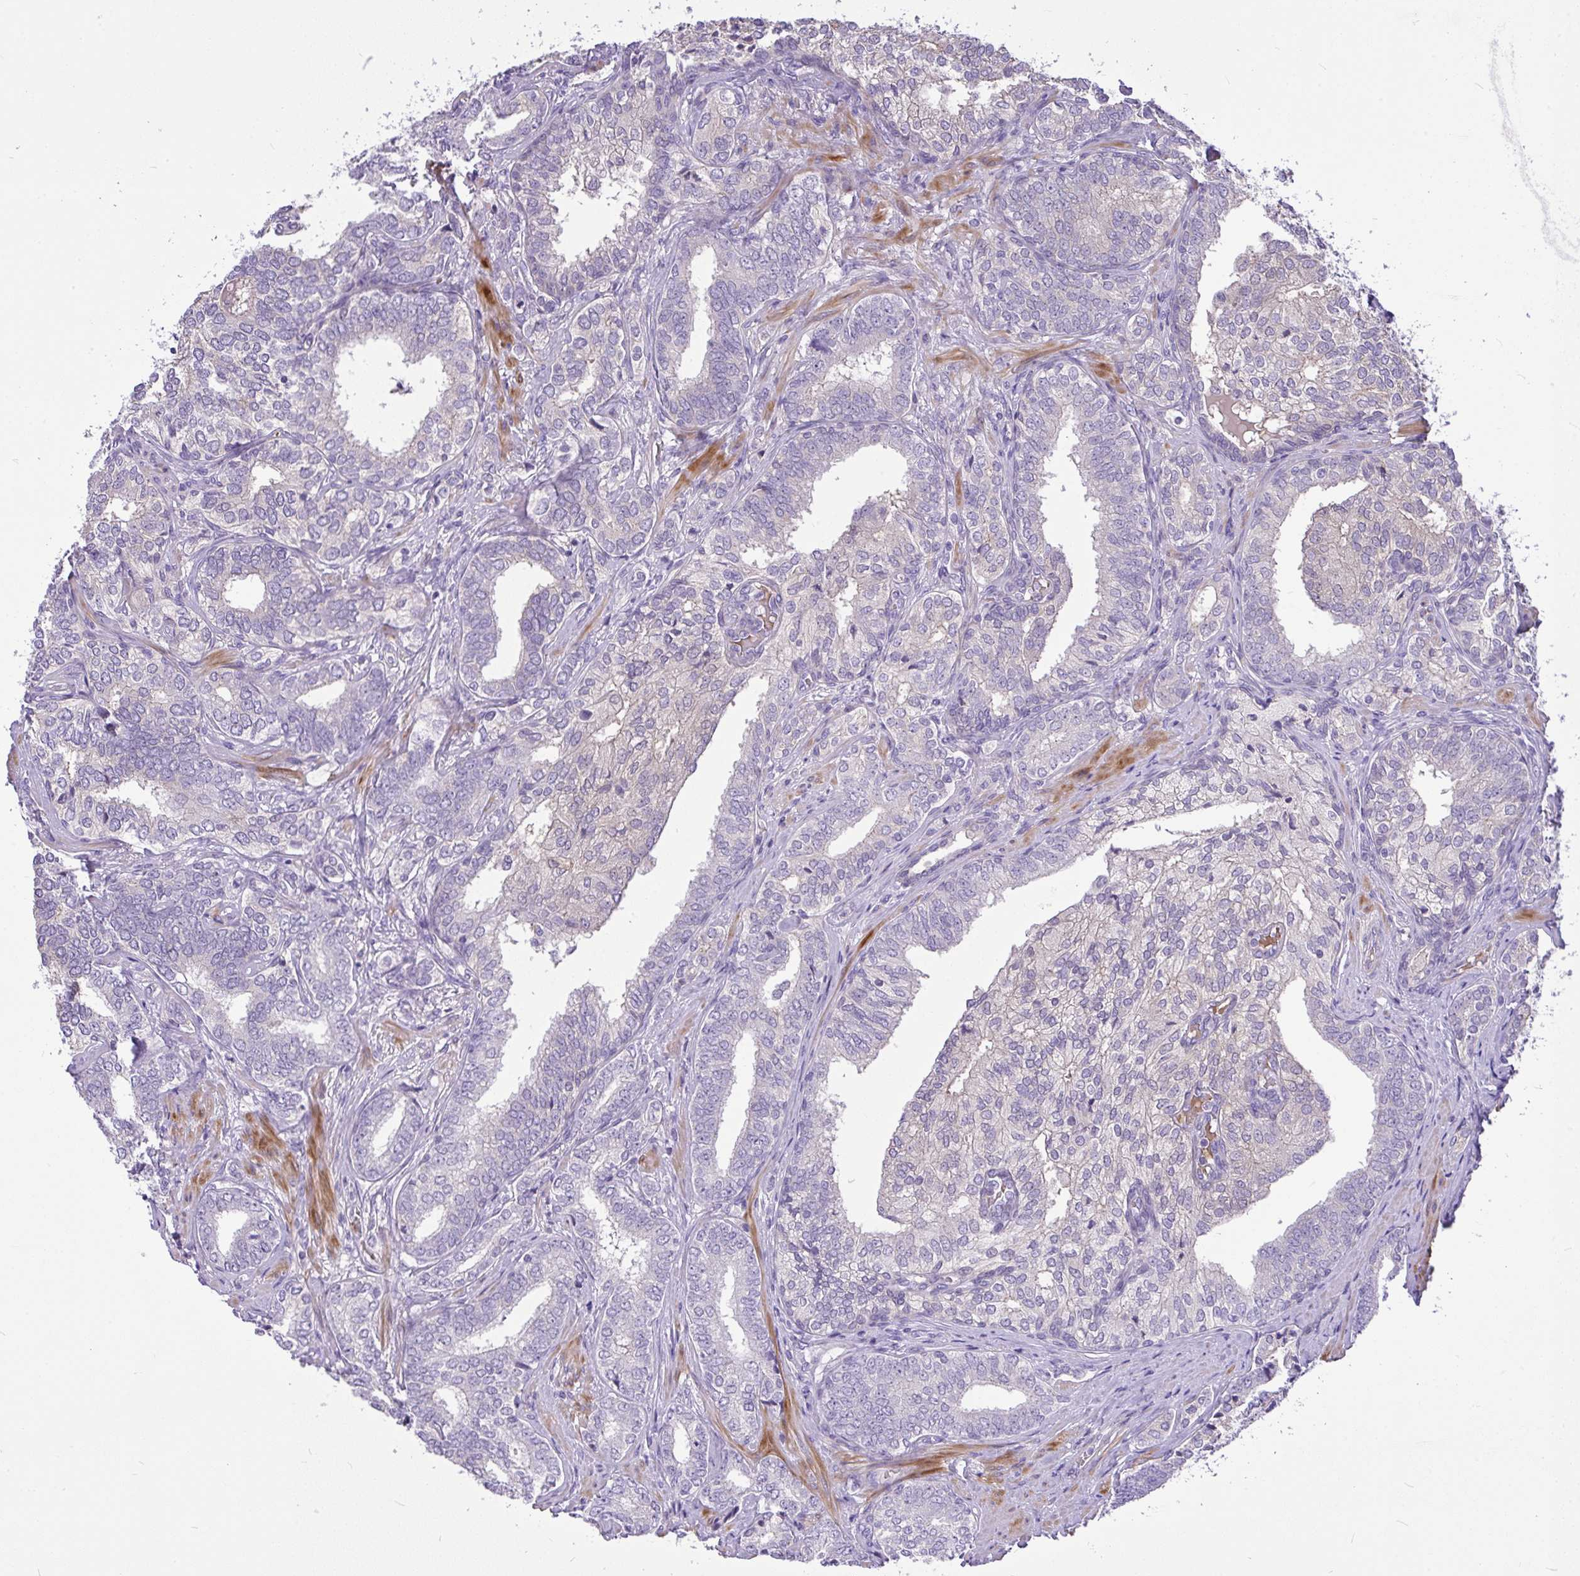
{"staining": {"intensity": "negative", "quantity": "none", "location": "none"}, "tissue": "prostate cancer", "cell_type": "Tumor cells", "image_type": "cancer", "snomed": [{"axis": "morphology", "description": "Adenocarcinoma, High grade"}, {"axis": "topography", "description": "Prostate"}], "caption": "High-grade adenocarcinoma (prostate) was stained to show a protein in brown. There is no significant positivity in tumor cells. Nuclei are stained in blue.", "gene": "MOCS1", "patient": {"sex": "male", "age": 72}}